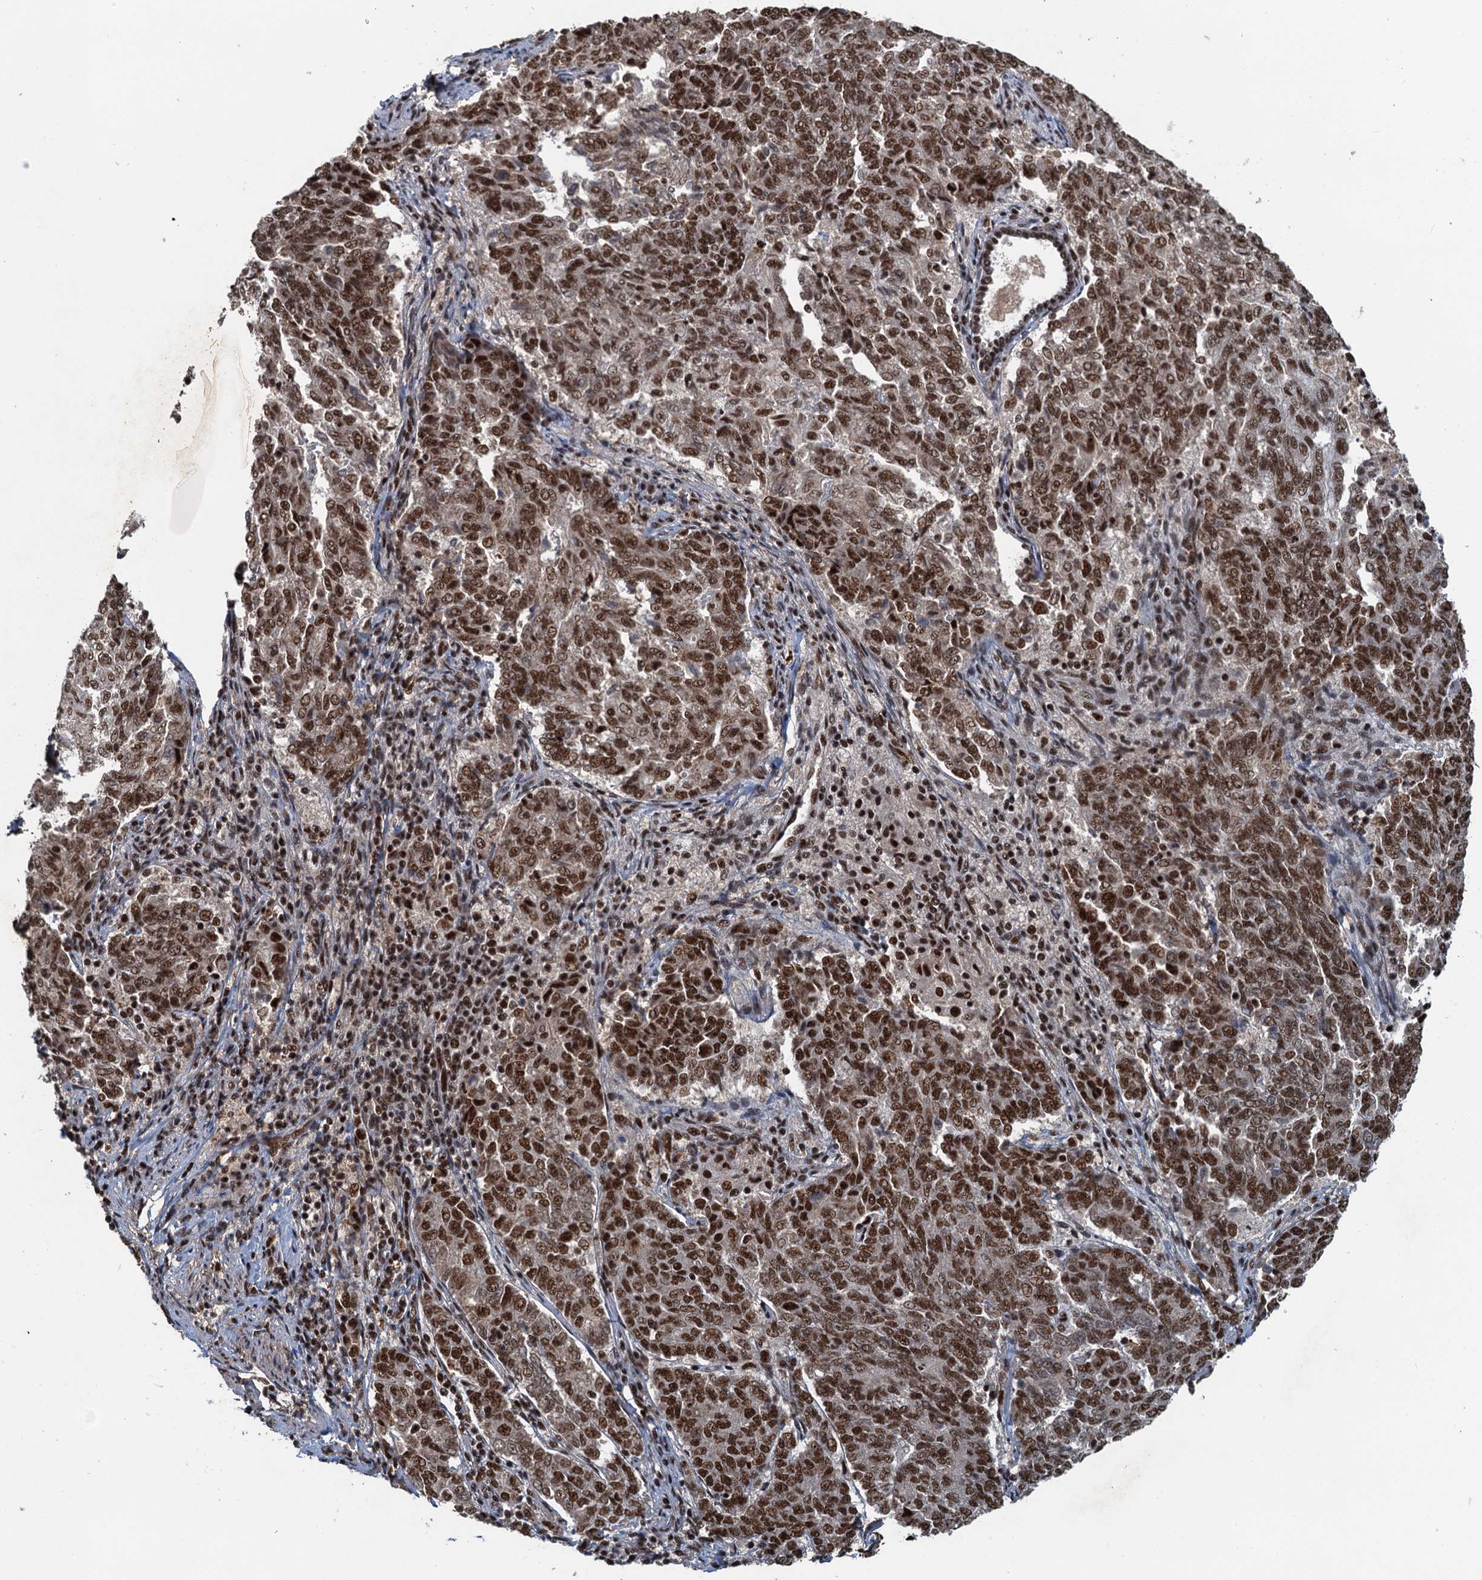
{"staining": {"intensity": "strong", "quantity": ">75%", "location": "nuclear"}, "tissue": "endometrial cancer", "cell_type": "Tumor cells", "image_type": "cancer", "snomed": [{"axis": "morphology", "description": "Adenocarcinoma, NOS"}, {"axis": "topography", "description": "Endometrium"}], "caption": "Immunohistochemistry (IHC) of endometrial cancer demonstrates high levels of strong nuclear staining in about >75% of tumor cells.", "gene": "ZC3H18", "patient": {"sex": "female", "age": 80}}